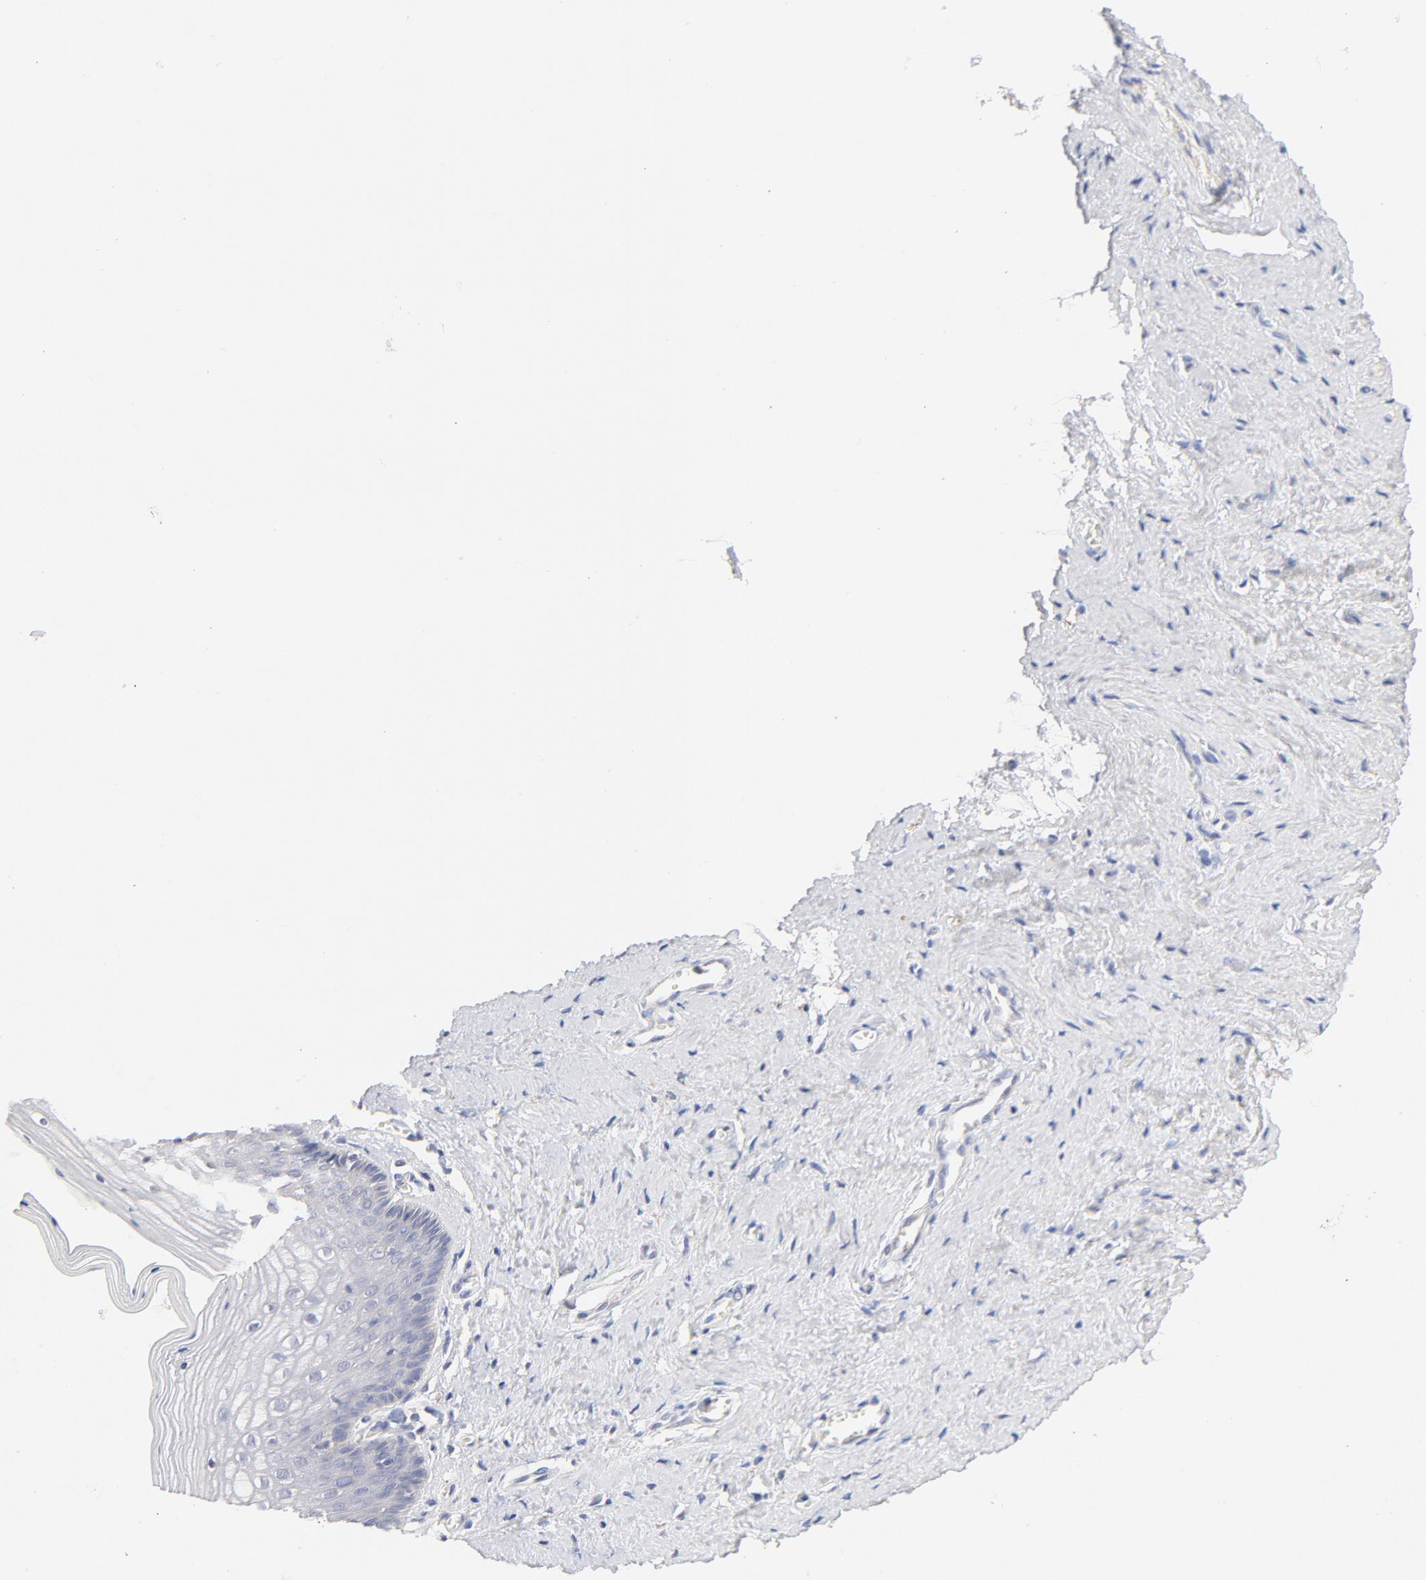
{"staining": {"intensity": "negative", "quantity": "none", "location": "none"}, "tissue": "vagina", "cell_type": "Squamous epithelial cells", "image_type": "normal", "snomed": [{"axis": "morphology", "description": "Normal tissue, NOS"}, {"axis": "topography", "description": "Vagina"}], "caption": "Squamous epithelial cells show no significant protein expression in normal vagina.", "gene": "MTERF2", "patient": {"sex": "female", "age": 46}}